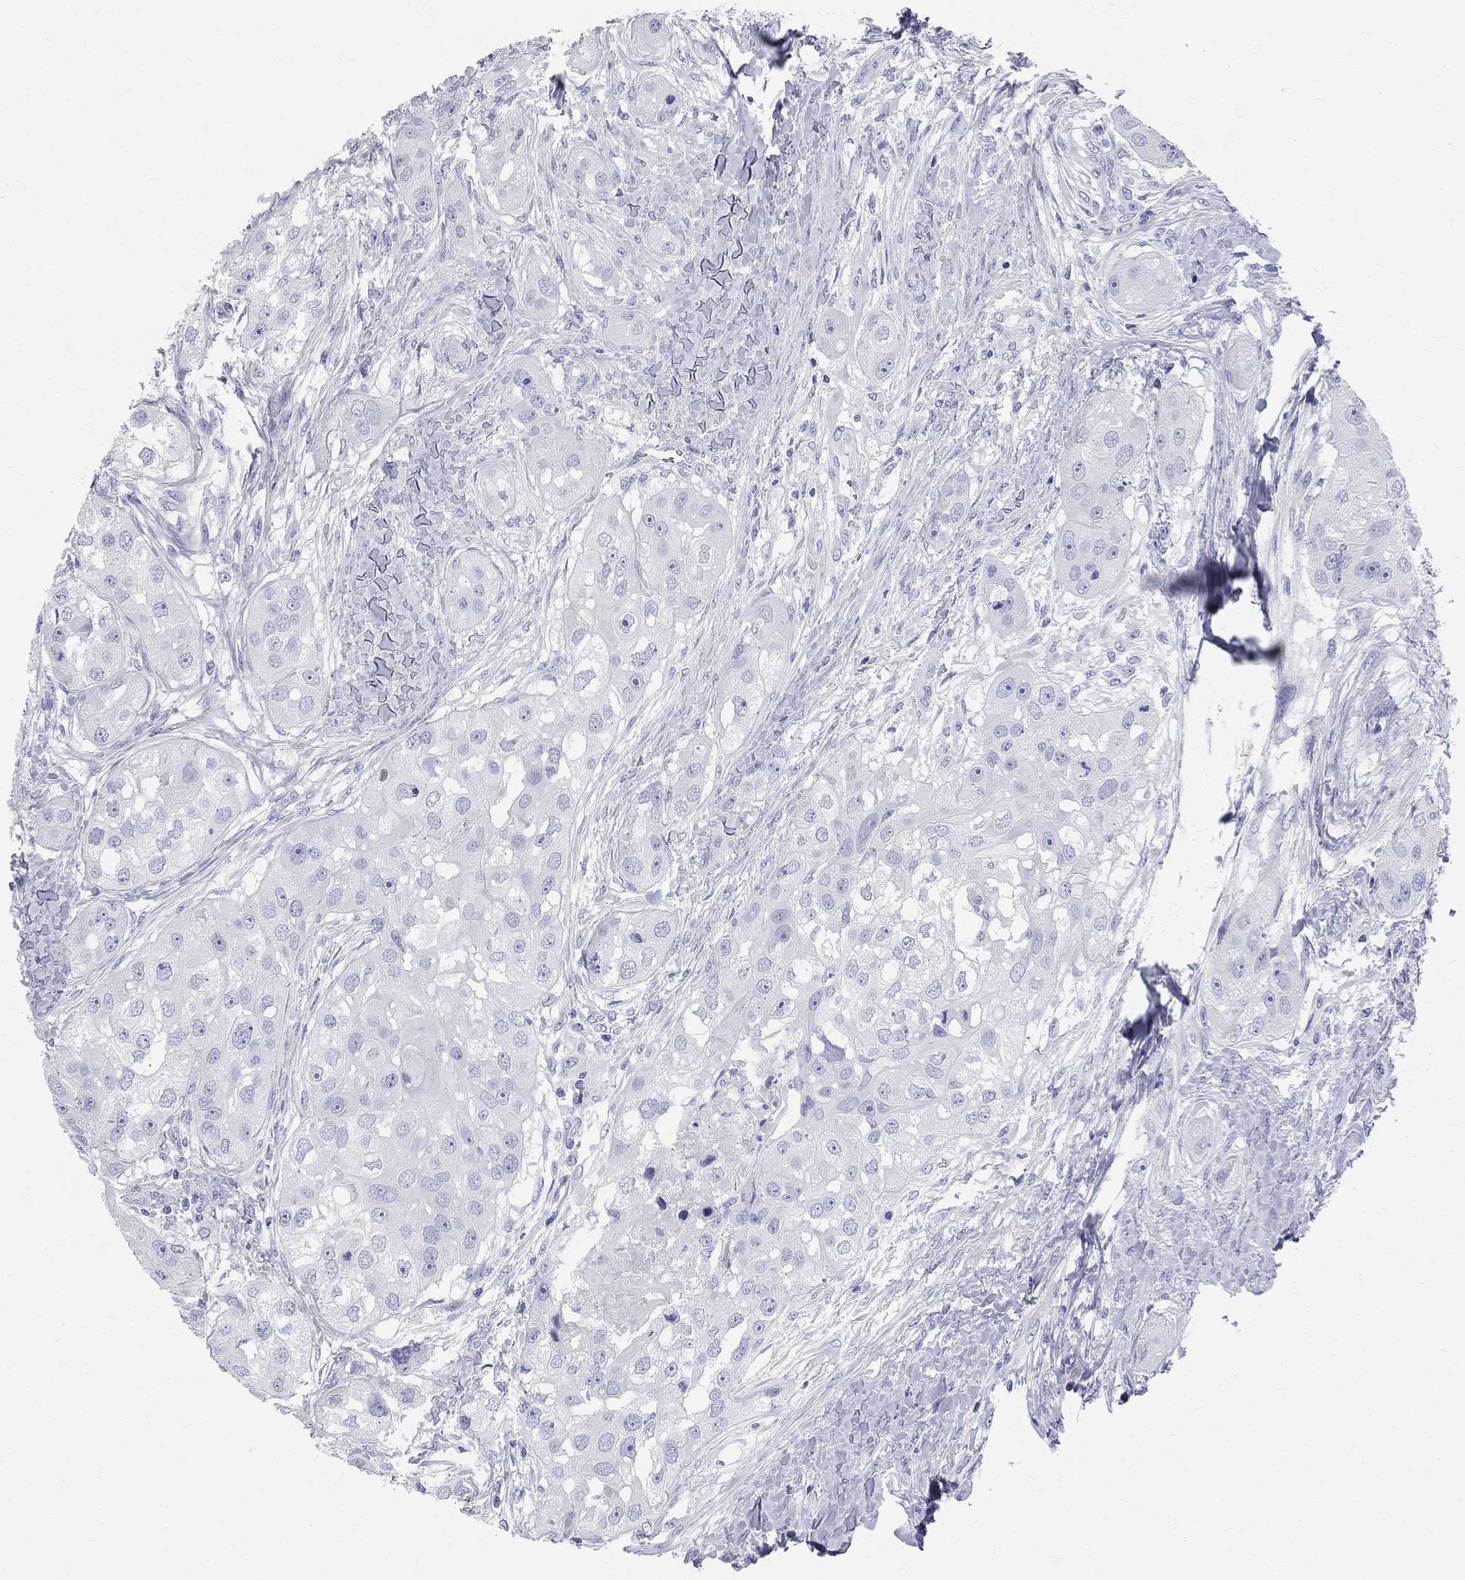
{"staining": {"intensity": "negative", "quantity": "none", "location": "none"}, "tissue": "head and neck cancer", "cell_type": "Tumor cells", "image_type": "cancer", "snomed": [{"axis": "morphology", "description": "Normal tissue, NOS"}, {"axis": "morphology", "description": "Squamous cell carcinoma, NOS"}, {"axis": "topography", "description": "Skeletal muscle"}, {"axis": "topography", "description": "Head-Neck"}], "caption": "High magnification brightfield microscopy of head and neck cancer stained with DAB (brown) and counterstained with hematoxylin (blue): tumor cells show no significant expression.", "gene": "AOX1", "patient": {"sex": "male", "age": 51}}